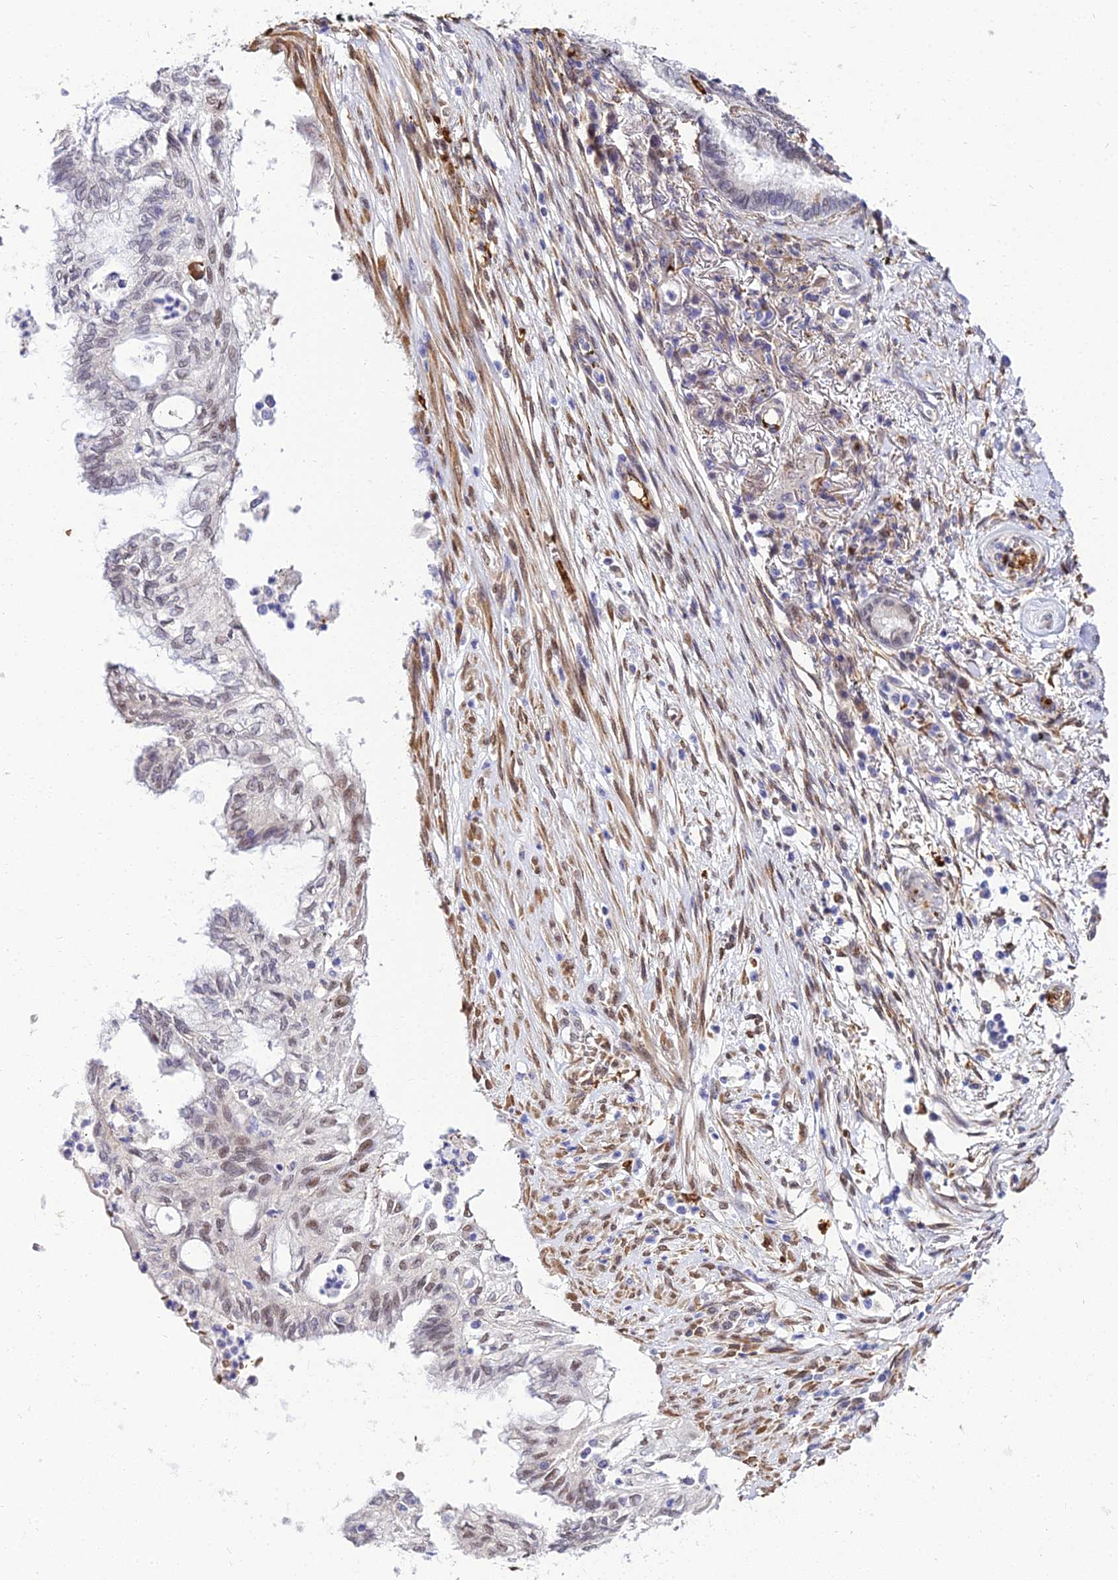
{"staining": {"intensity": "weak", "quantity": "<25%", "location": "nuclear"}, "tissue": "lung cancer", "cell_type": "Tumor cells", "image_type": "cancer", "snomed": [{"axis": "morphology", "description": "Adenocarcinoma, NOS"}, {"axis": "topography", "description": "Lung"}], "caption": "Tumor cells show no significant protein expression in lung cancer.", "gene": "BCL9", "patient": {"sex": "female", "age": 70}}